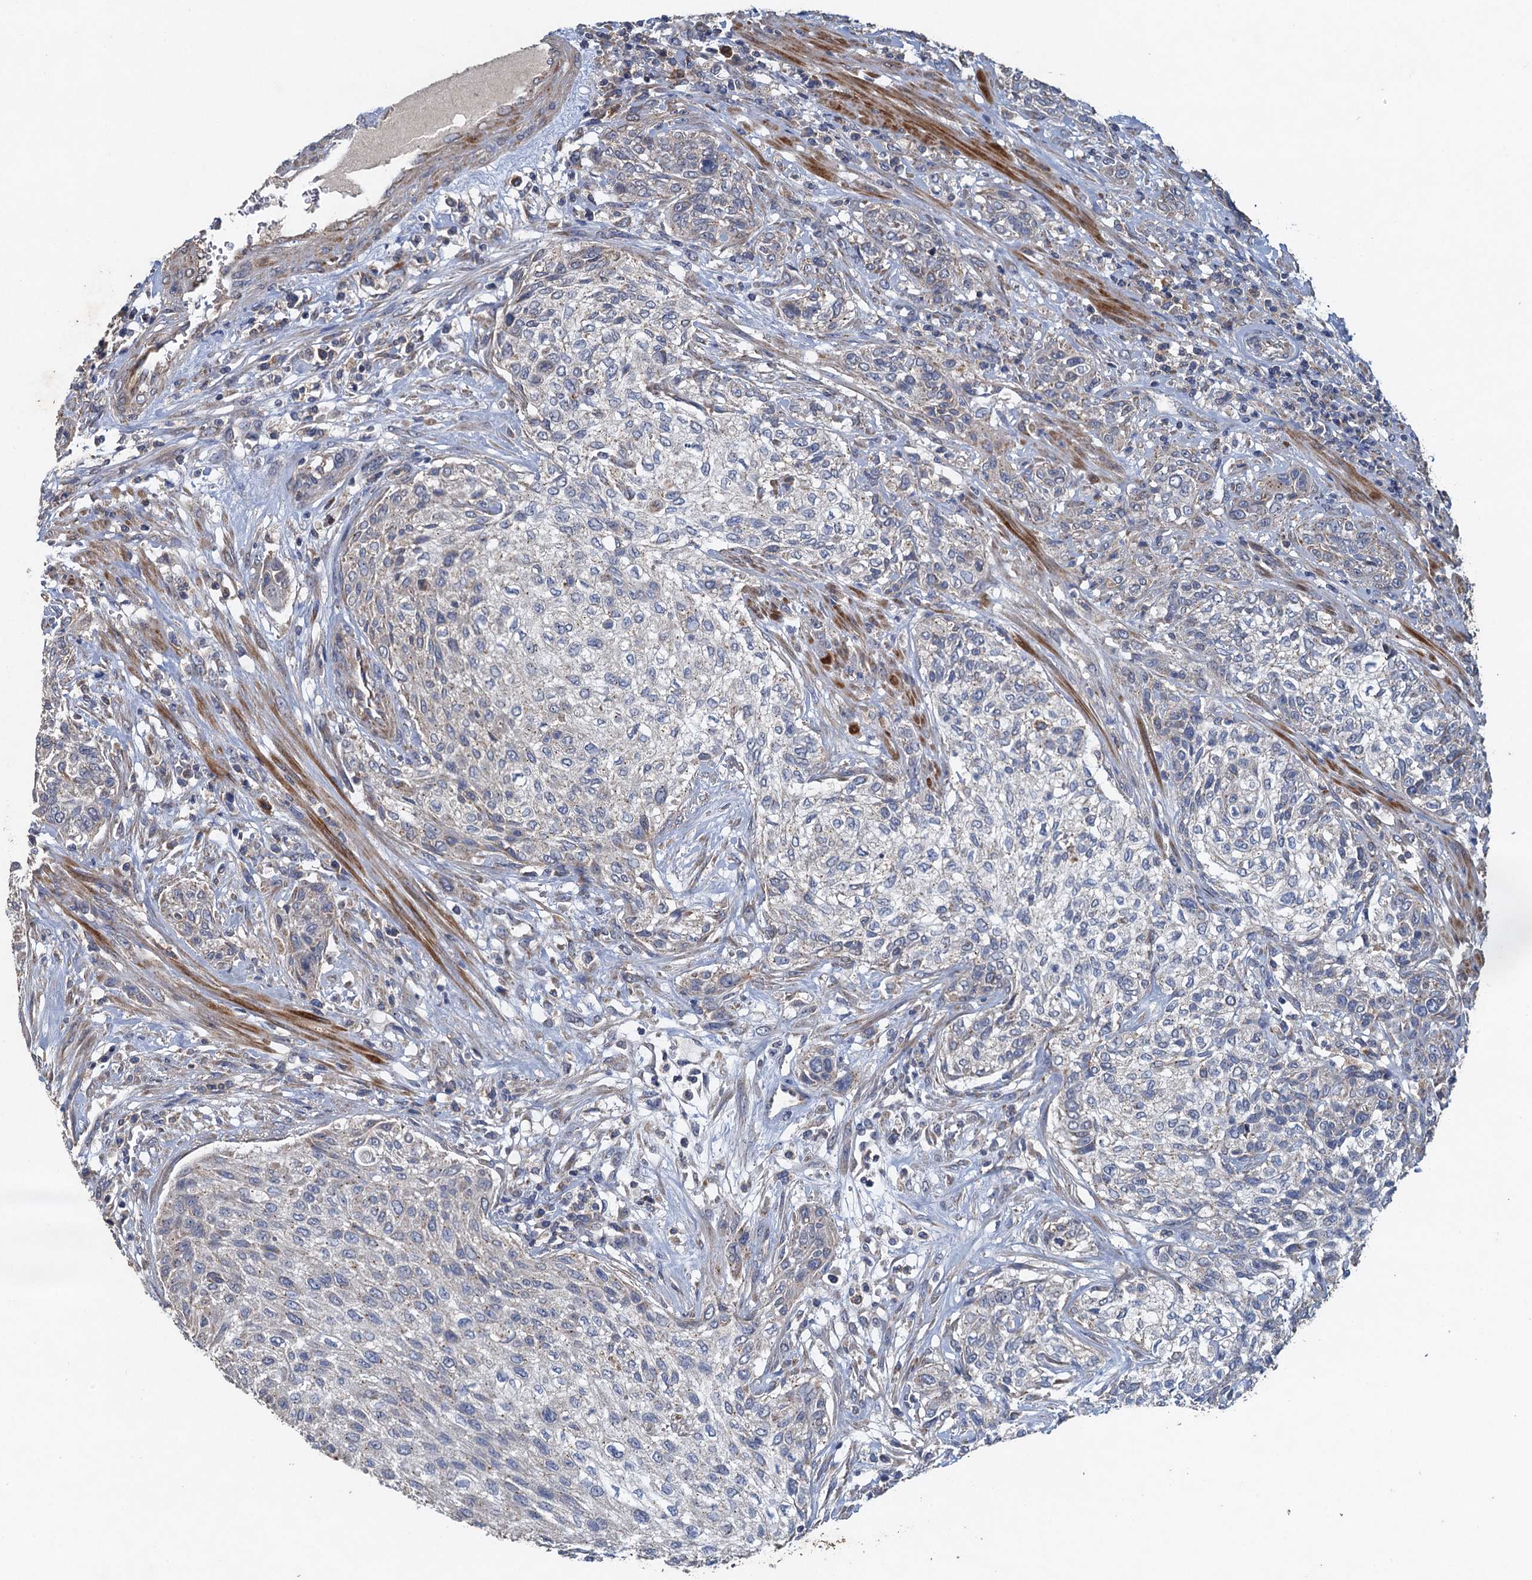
{"staining": {"intensity": "negative", "quantity": "none", "location": "none"}, "tissue": "urothelial cancer", "cell_type": "Tumor cells", "image_type": "cancer", "snomed": [{"axis": "morphology", "description": "Normal tissue, NOS"}, {"axis": "morphology", "description": "Urothelial carcinoma, NOS"}, {"axis": "topography", "description": "Urinary bladder"}, {"axis": "topography", "description": "Peripheral nerve tissue"}], "caption": "The IHC micrograph has no significant positivity in tumor cells of transitional cell carcinoma tissue.", "gene": "BCS1L", "patient": {"sex": "male", "age": 35}}